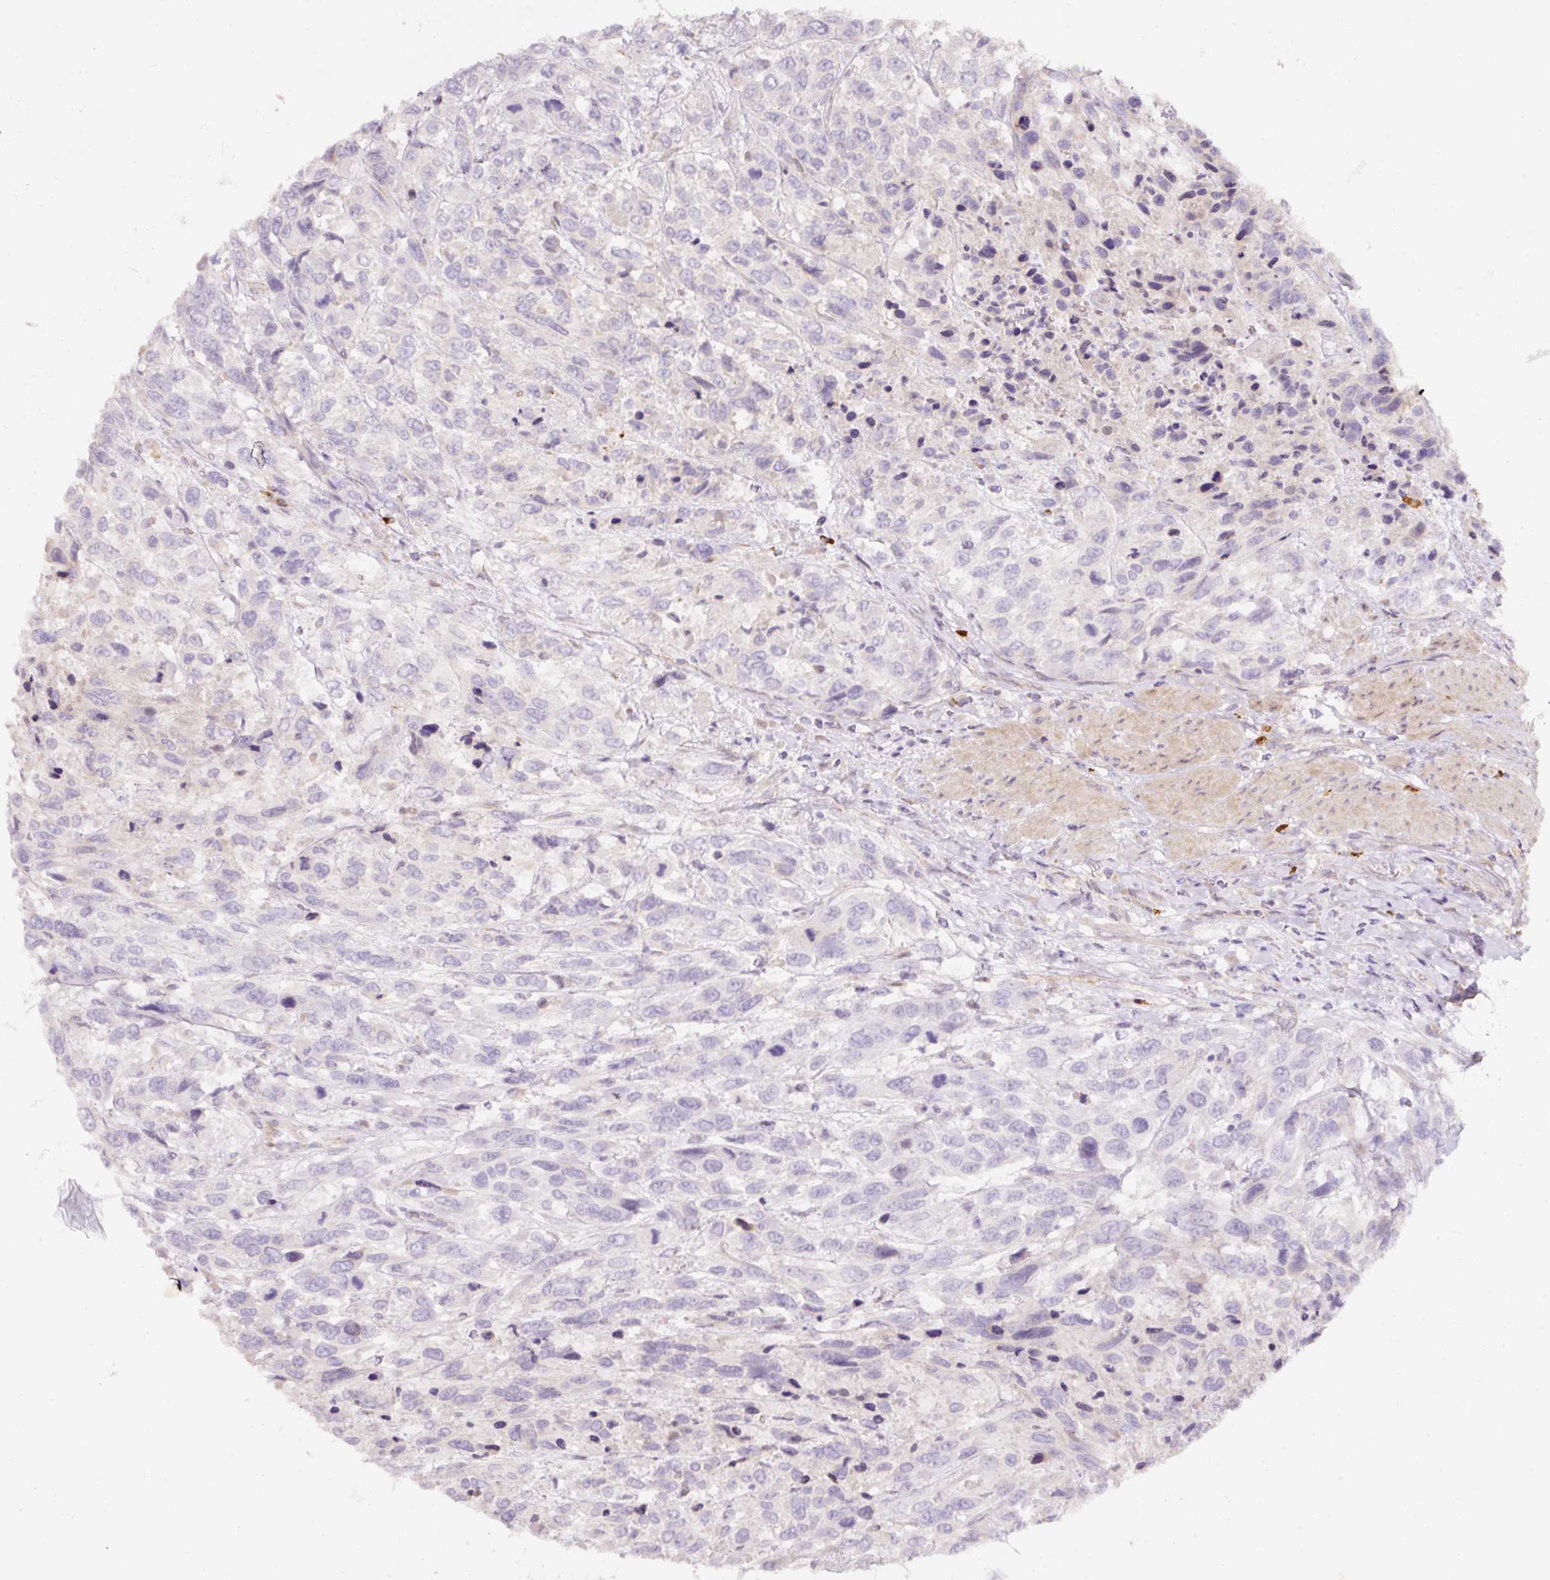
{"staining": {"intensity": "negative", "quantity": "none", "location": "none"}, "tissue": "urothelial cancer", "cell_type": "Tumor cells", "image_type": "cancer", "snomed": [{"axis": "morphology", "description": "Urothelial carcinoma, High grade"}, {"axis": "topography", "description": "Urinary bladder"}], "caption": "The photomicrograph reveals no staining of tumor cells in high-grade urothelial carcinoma.", "gene": "NBPF11", "patient": {"sex": "female", "age": 70}}